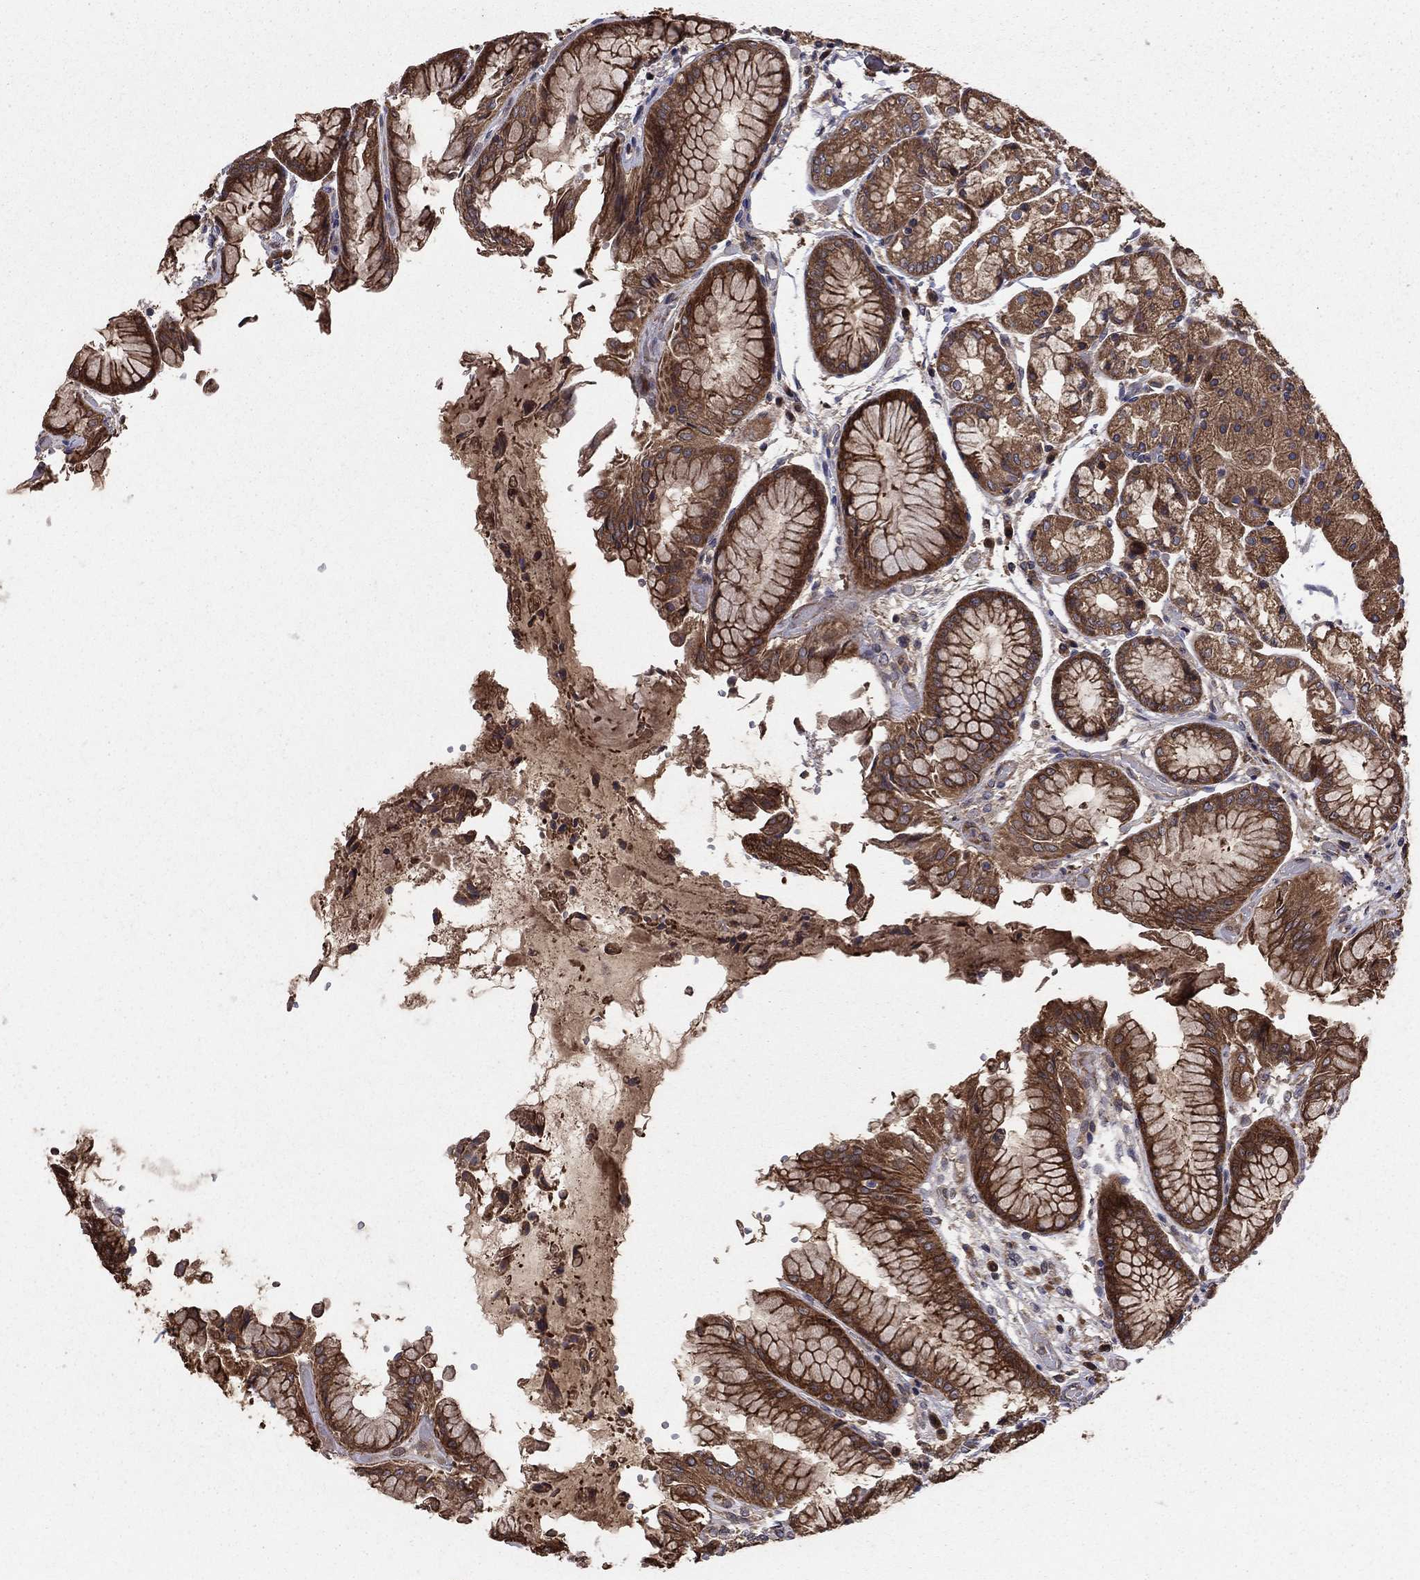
{"staining": {"intensity": "moderate", "quantity": ">75%", "location": "cytoplasmic/membranous"}, "tissue": "stomach", "cell_type": "Glandular cells", "image_type": "normal", "snomed": [{"axis": "morphology", "description": "Normal tissue, NOS"}, {"axis": "topography", "description": "Stomach, upper"}], "caption": "Immunohistochemistry (DAB) staining of normal stomach shows moderate cytoplasmic/membranous protein positivity in approximately >75% of glandular cells.", "gene": "BABAM2", "patient": {"sex": "male", "age": 72}}